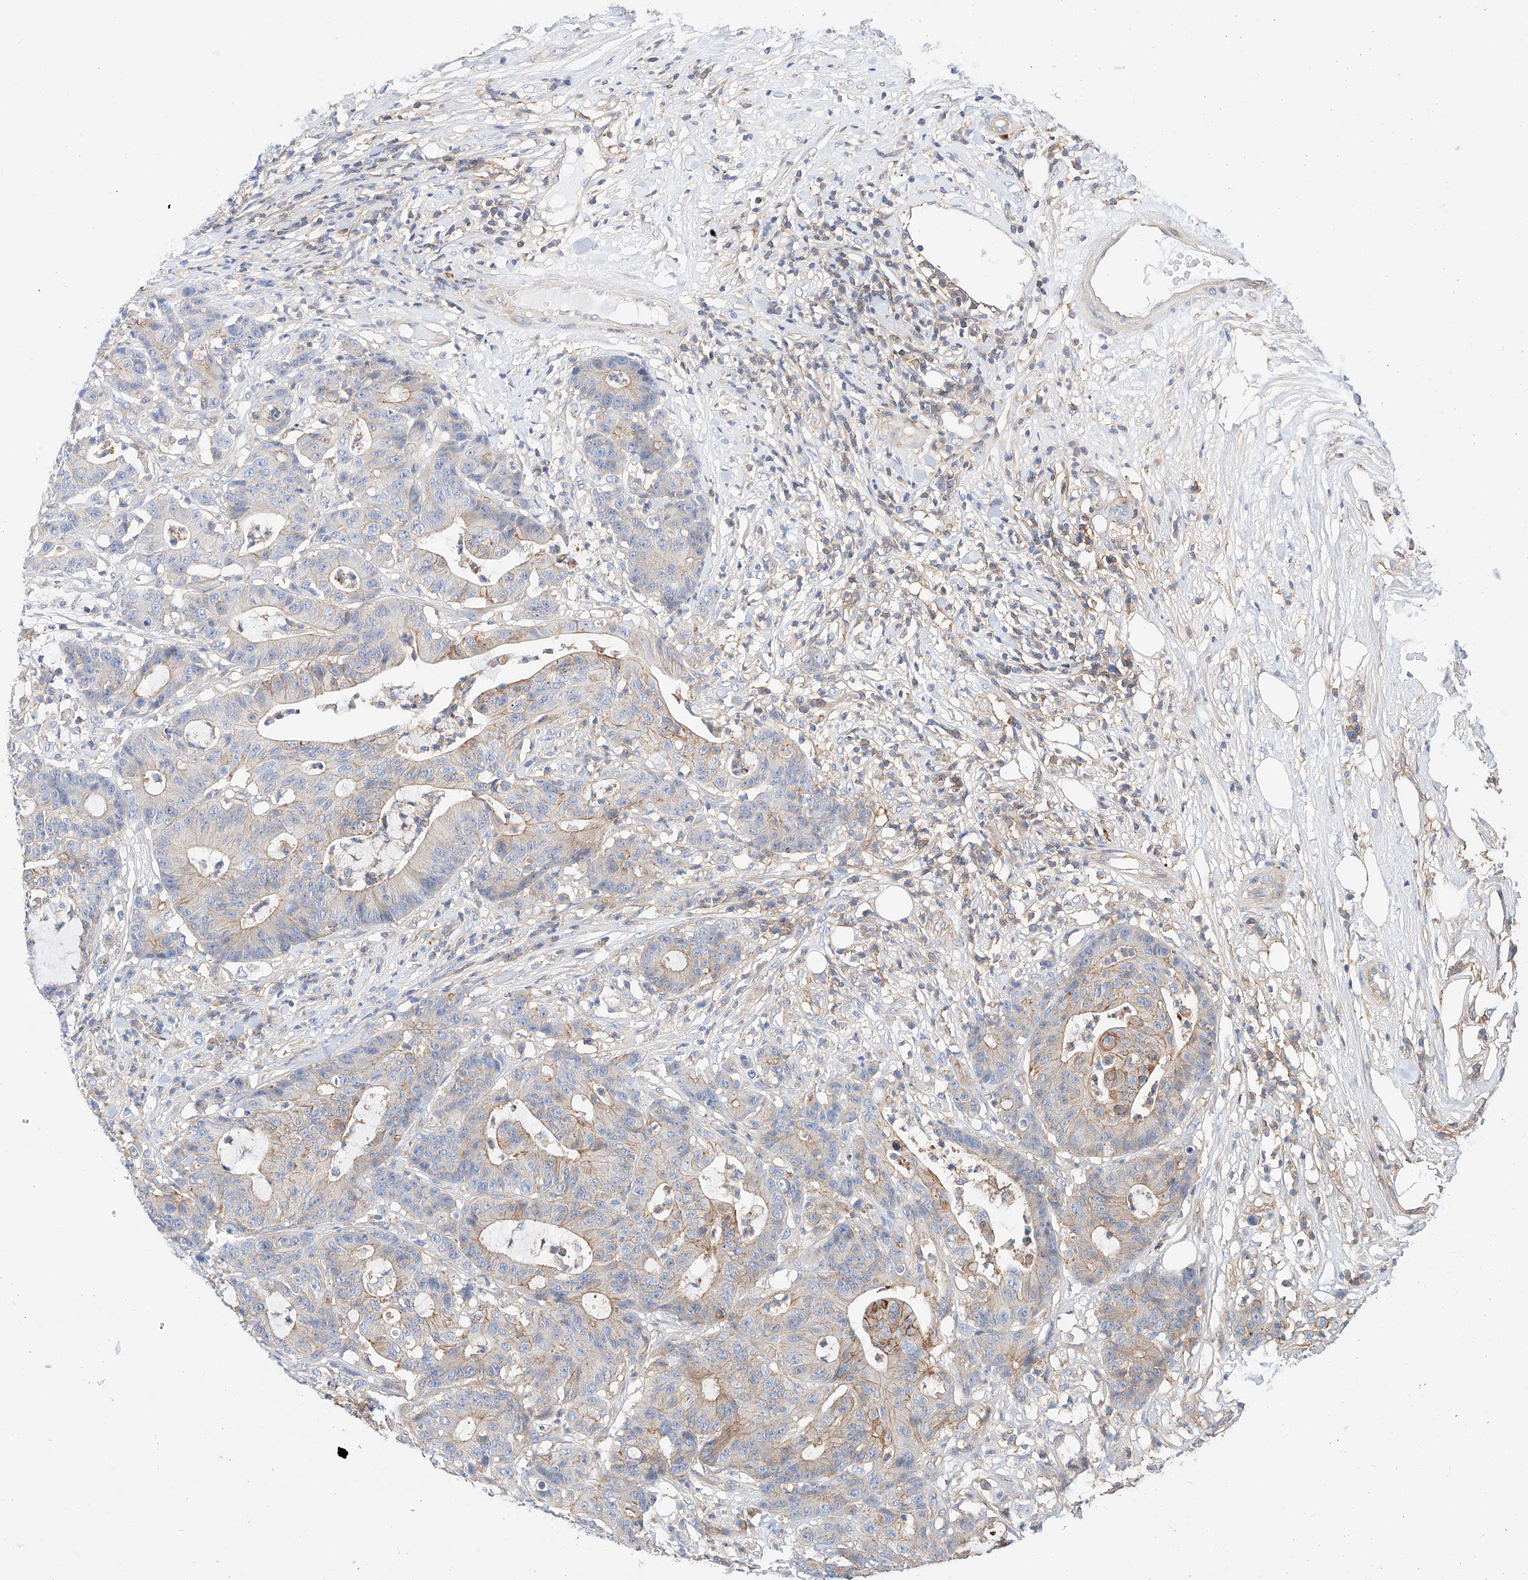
{"staining": {"intensity": "moderate", "quantity": "25%-75%", "location": "cytoplasmic/membranous"}, "tissue": "colorectal cancer", "cell_type": "Tumor cells", "image_type": "cancer", "snomed": [{"axis": "morphology", "description": "Adenocarcinoma, NOS"}, {"axis": "topography", "description": "Colon"}], "caption": "Colorectal adenocarcinoma stained for a protein (brown) displays moderate cytoplasmic/membranous positive positivity in about 25%-75% of tumor cells.", "gene": "HAUS4", "patient": {"sex": "female", "age": 84}}